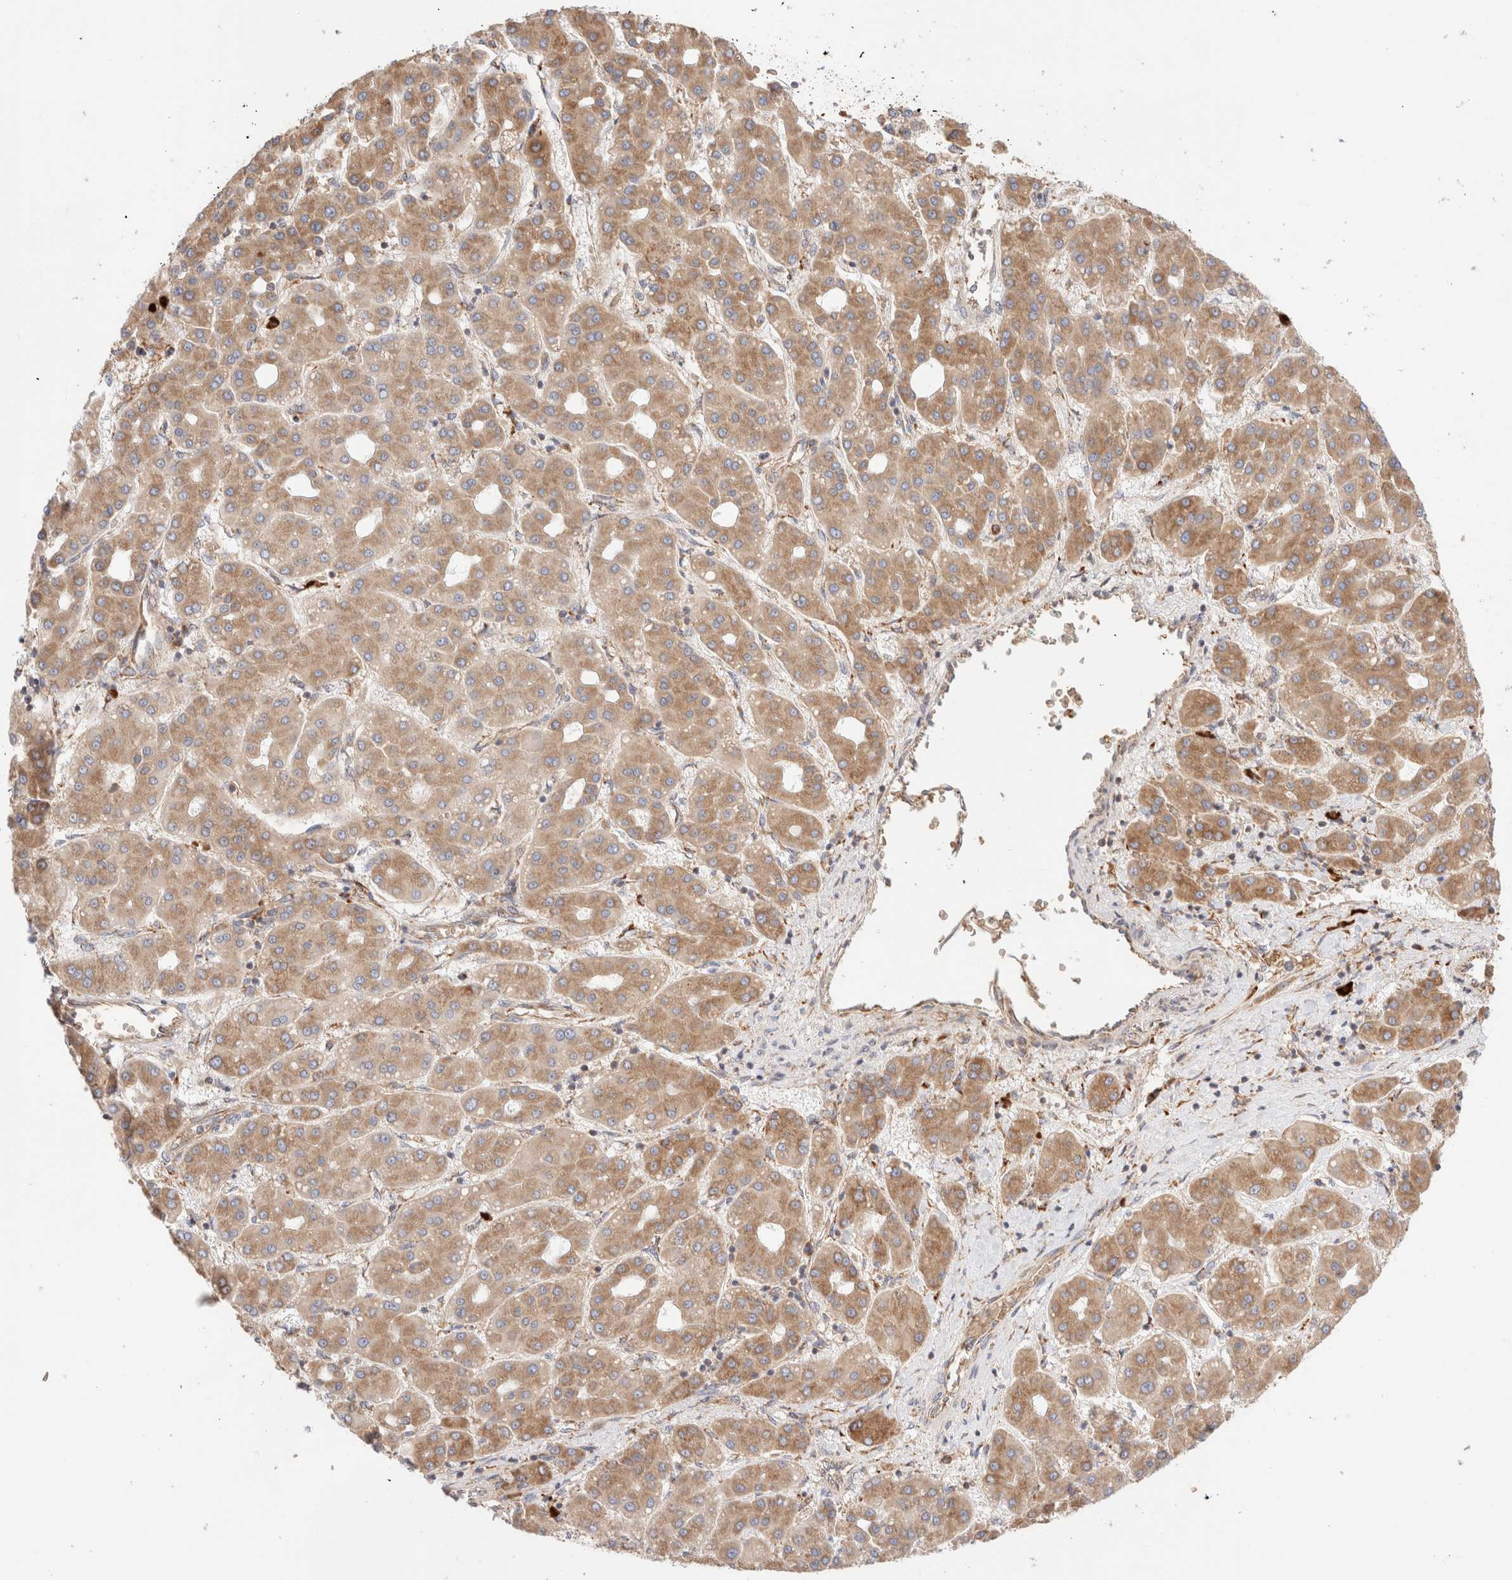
{"staining": {"intensity": "moderate", "quantity": ">75%", "location": "cytoplasmic/membranous"}, "tissue": "liver cancer", "cell_type": "Tumor cells", "image_type": "cancer", "snomed": [{"axis": "morphology", "description": "Carcinoma, Hepatocellular, NOS"}, {"axis": "topography", "description": "Liver"}], "caption": "This is a micrograph of IHC staining of liver cancer, which shows moderate staining in the cytoplasmic/membranous of tumor cells.", "gene": "UTS2B", "patient": {"sex": "male", "age": 65}}